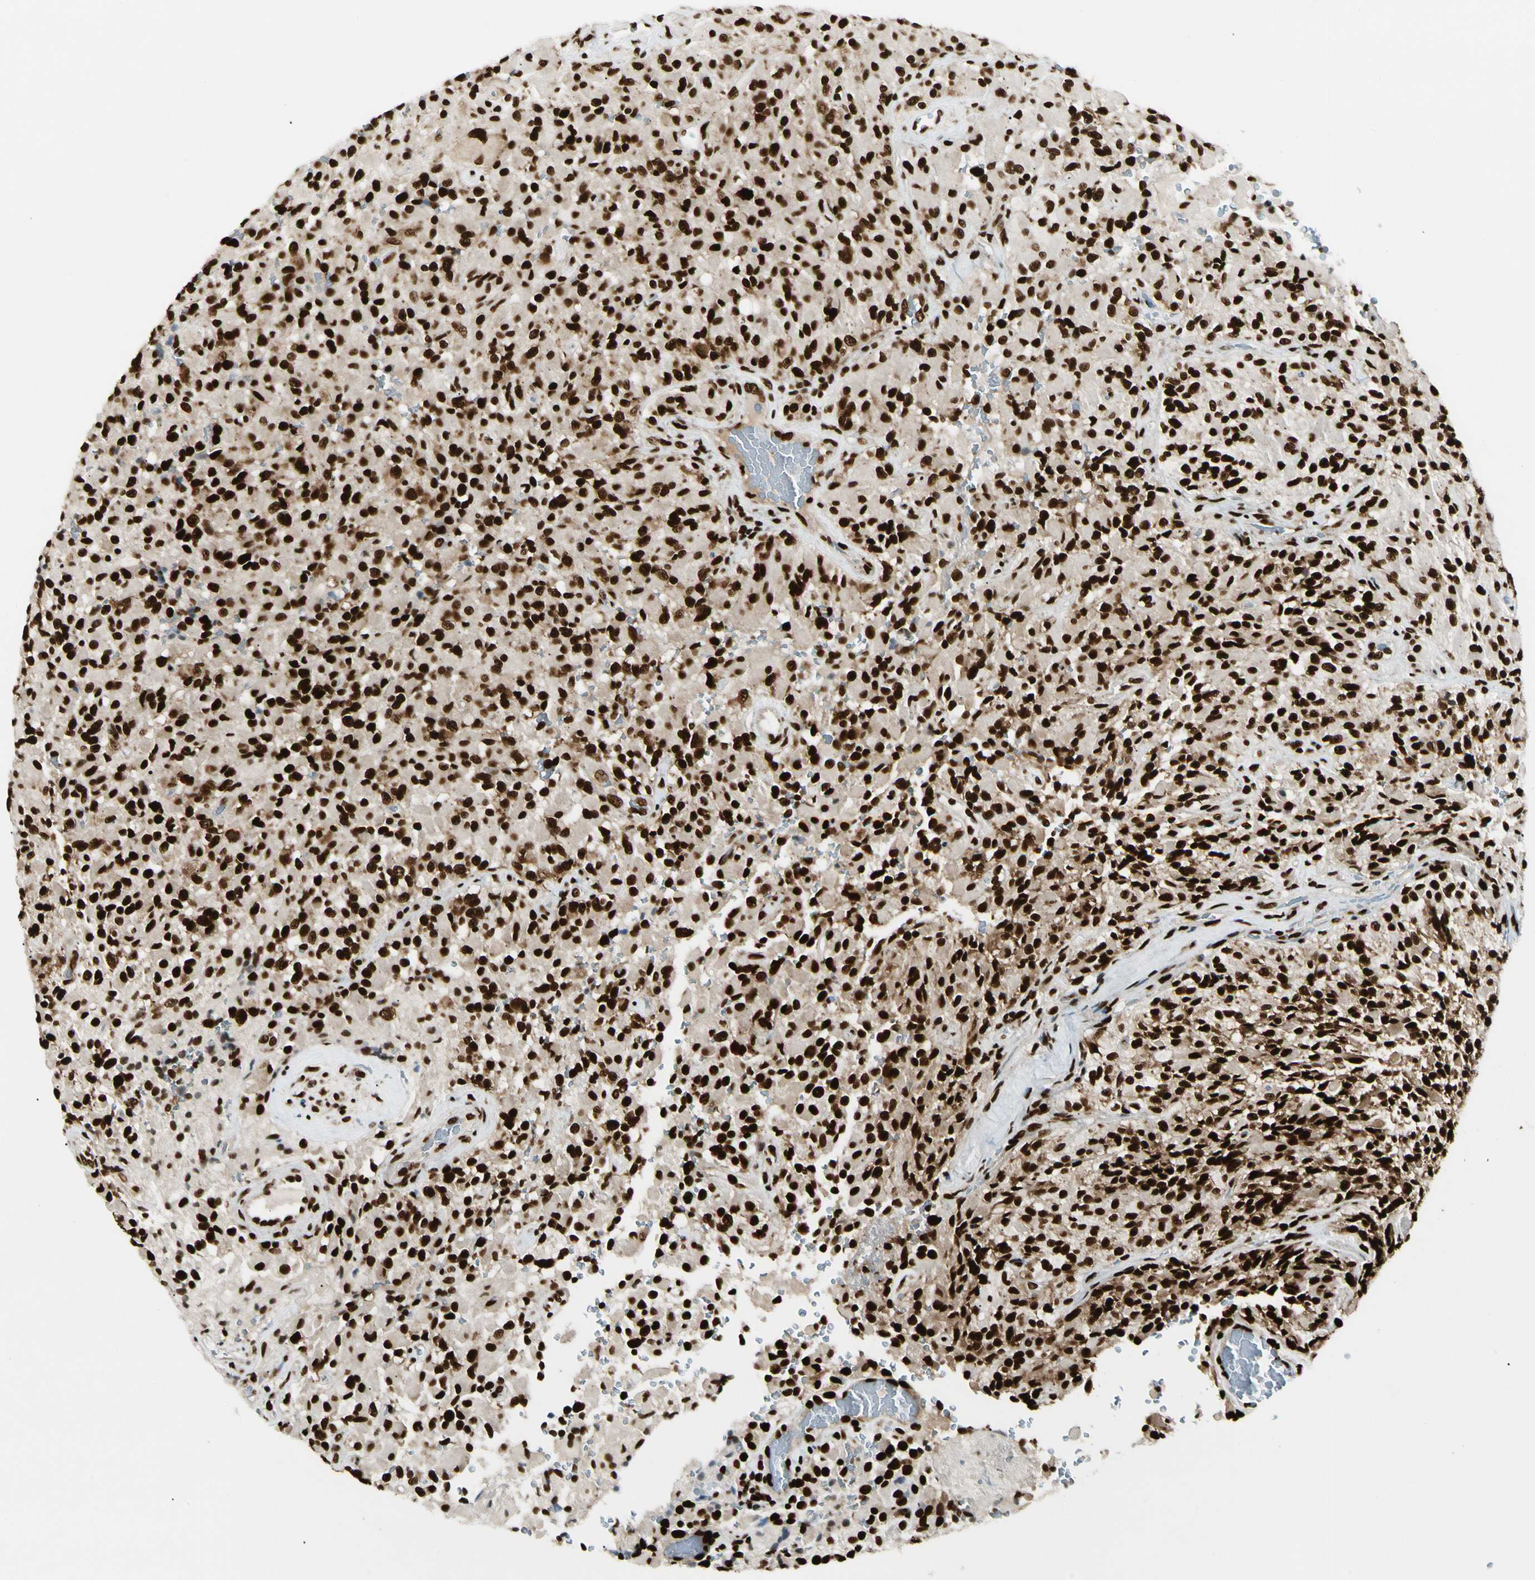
{"staining": {"intensity": "strong", "quantity": ">75%", "location": "cytoplasmic/membranous,nuclear"}, "tissue": "glioma", "cell_type": "Tumor cells", "image_type": "cancer", "snomed": [{"axis": "morphology", "description": "Glioma, malignant, High grade"}, {"axis": "topography", "description": "Brain"}], "caption": "Strong cytoplasmic/membranous and nuclear protein positivity is identified in about >75% of tumor cells in glioma.", "gene": "FUS", "patient": {"sex": "male", "age": 71}}